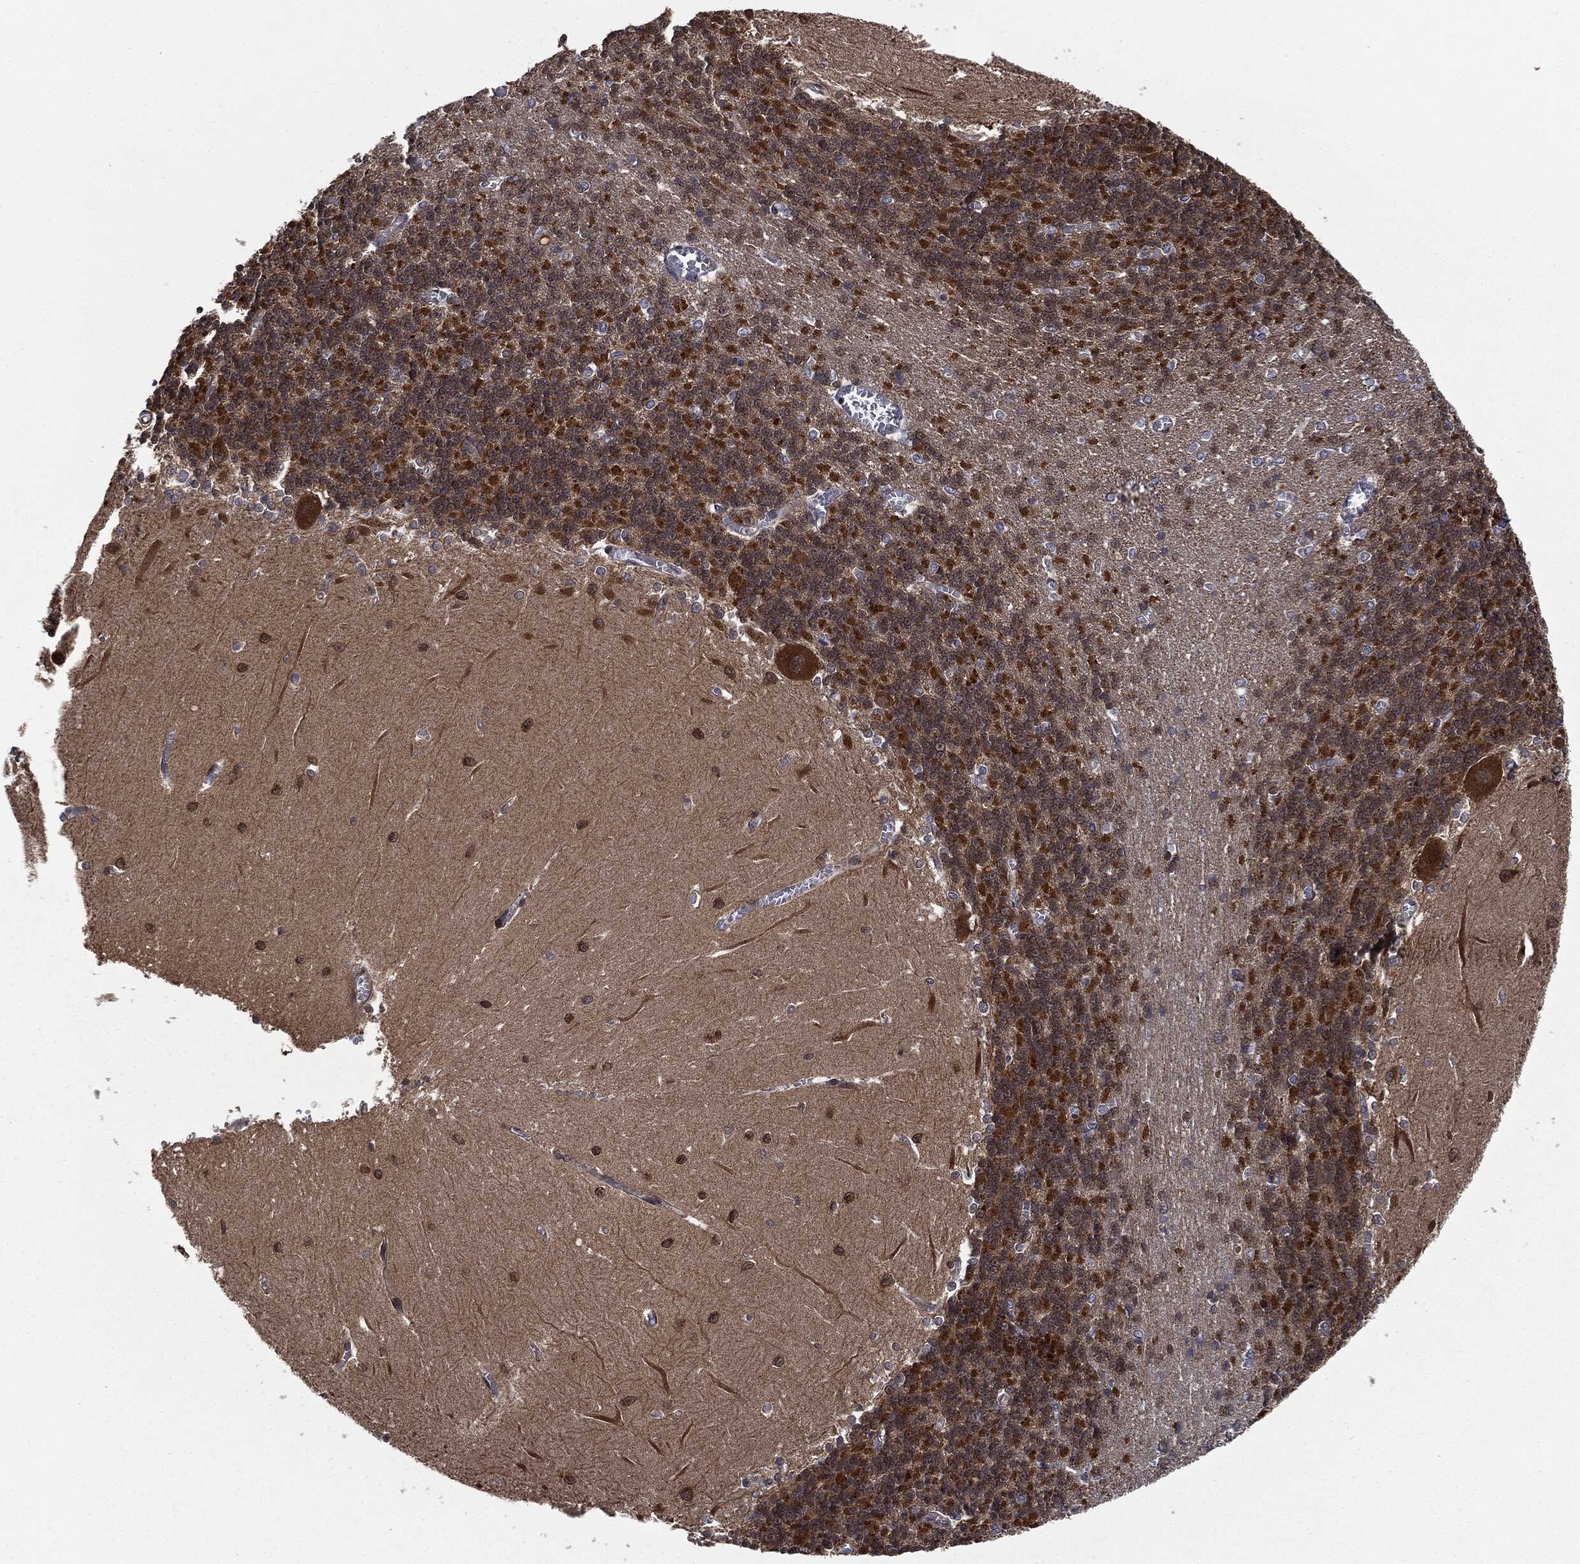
{"staining": {"intensity": "strong", "quantity": "<25%", "location": "cytoplasmic/membranous"}, "tissue": "cerebellum", "cell_type": "Cells in granular layer", "image_type": "normal", "snomed": [{"axis": "morphology", "description": "Normal tissue, NOS"}, {"axis": "topography", "description": "Cerebellum"}], "caption": "Brown immunohistochemical staining in normal cerebellum demonstrates strong cytoplasmic/membranous staining in approximately <25% of cells in granular layer. Nuclei are stained in blue.", "gene": "EPS15L1", "patient": {"sex": "male", "age": 37}}